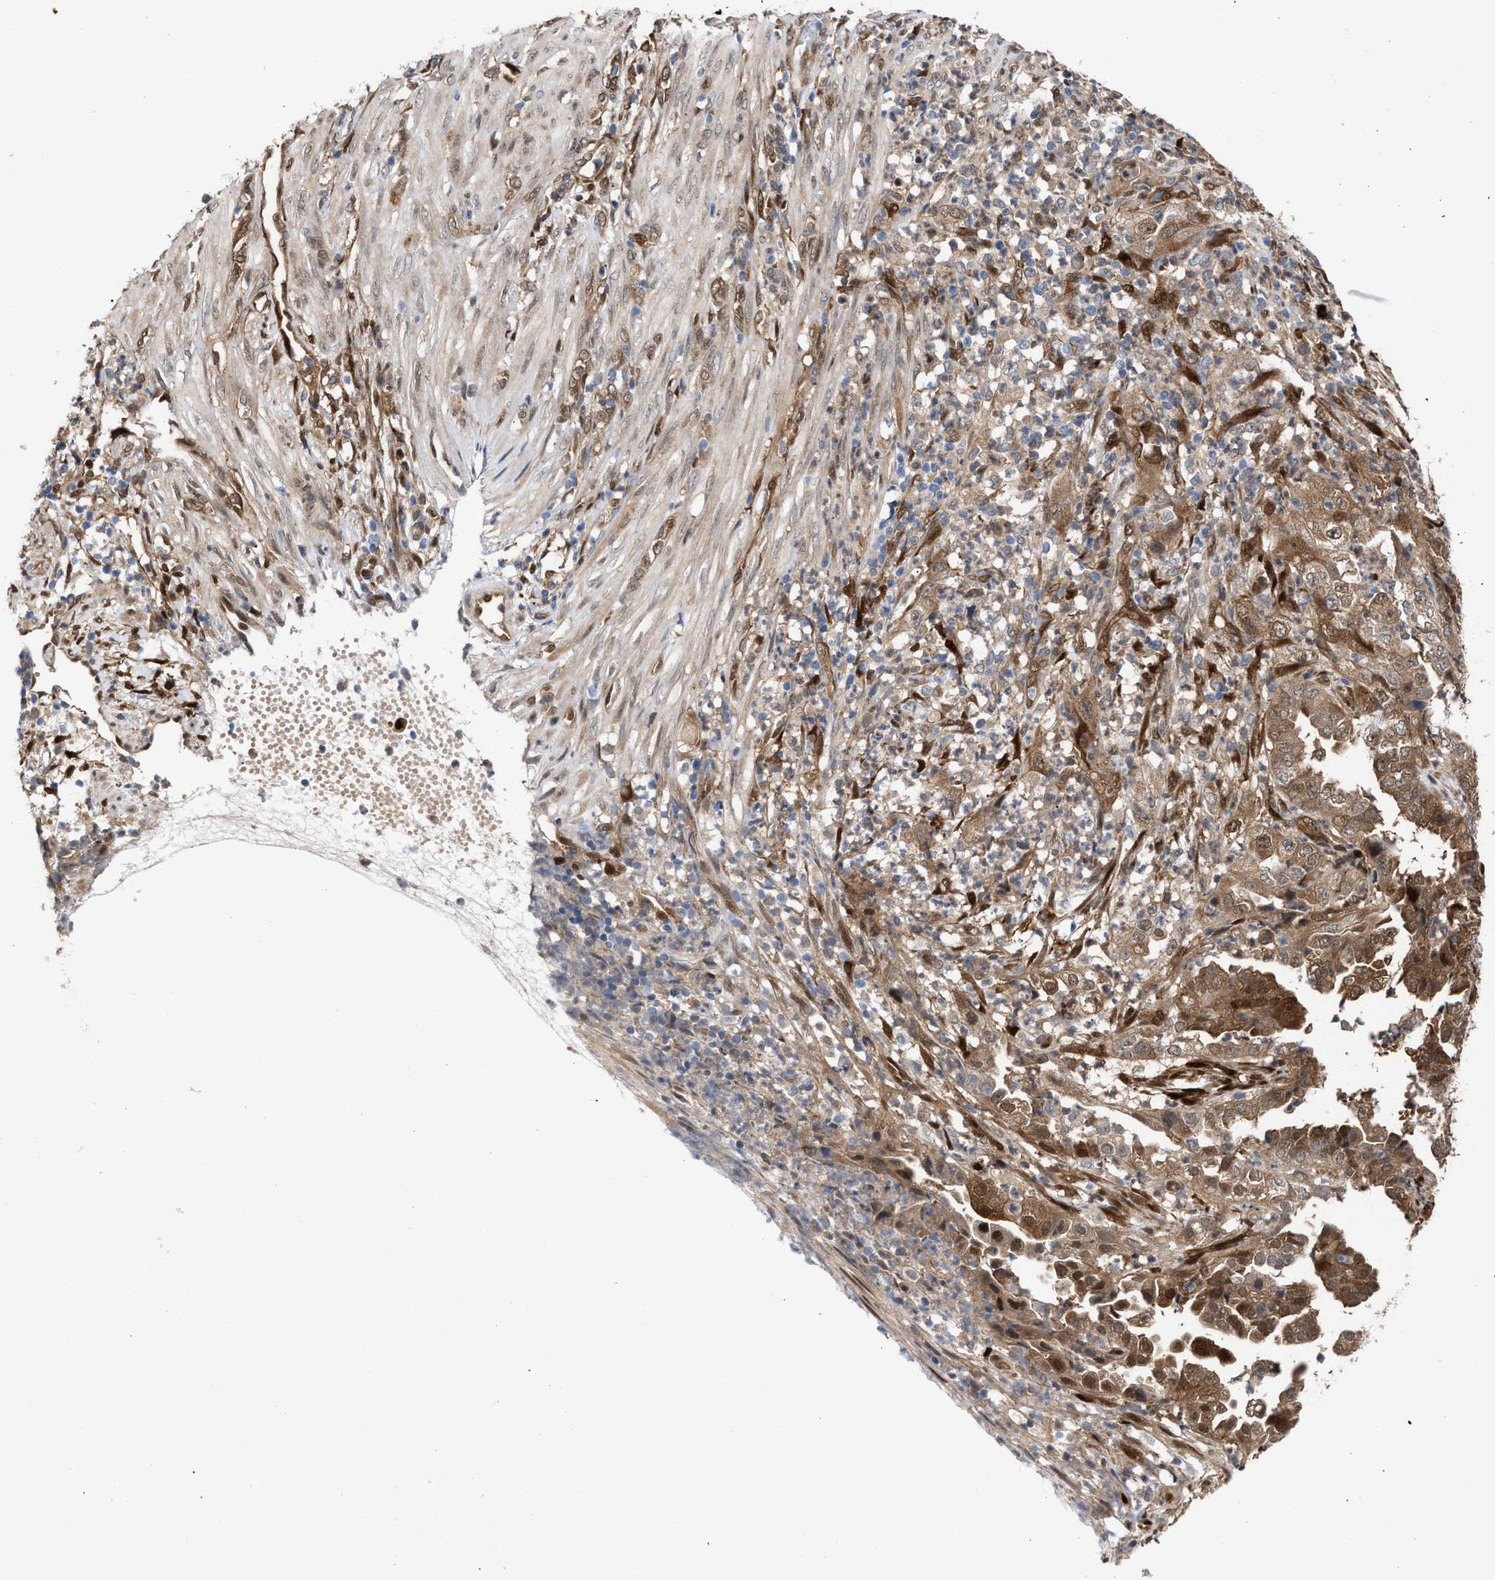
{"staining": {"intensity": "strong", "quantity": ">75%", "location": "cytoplasmic/membranous"}, "tissue": "endometrial cancer", "cell_type": "Tumor cells", "image_type": "cancer", "snomed": [{"axis": "morphology", "description": "Adenocarcinoma, NOS"}, {"axis": "topography", "description": "Endometrium"}], "caption": "Brown immunohistochemical staining in human adenocarcinoma (endometrial) demonstrates strong cytoplasmic/membranous positivity in about >75% of tumor cells. The staining is performed using DAB brown chromogen to label protein expression. The nuclei are counter-stained blue using hematoxylin.", "gene": "TP53I3", "patient": {"sex": "female", "age": 51}}